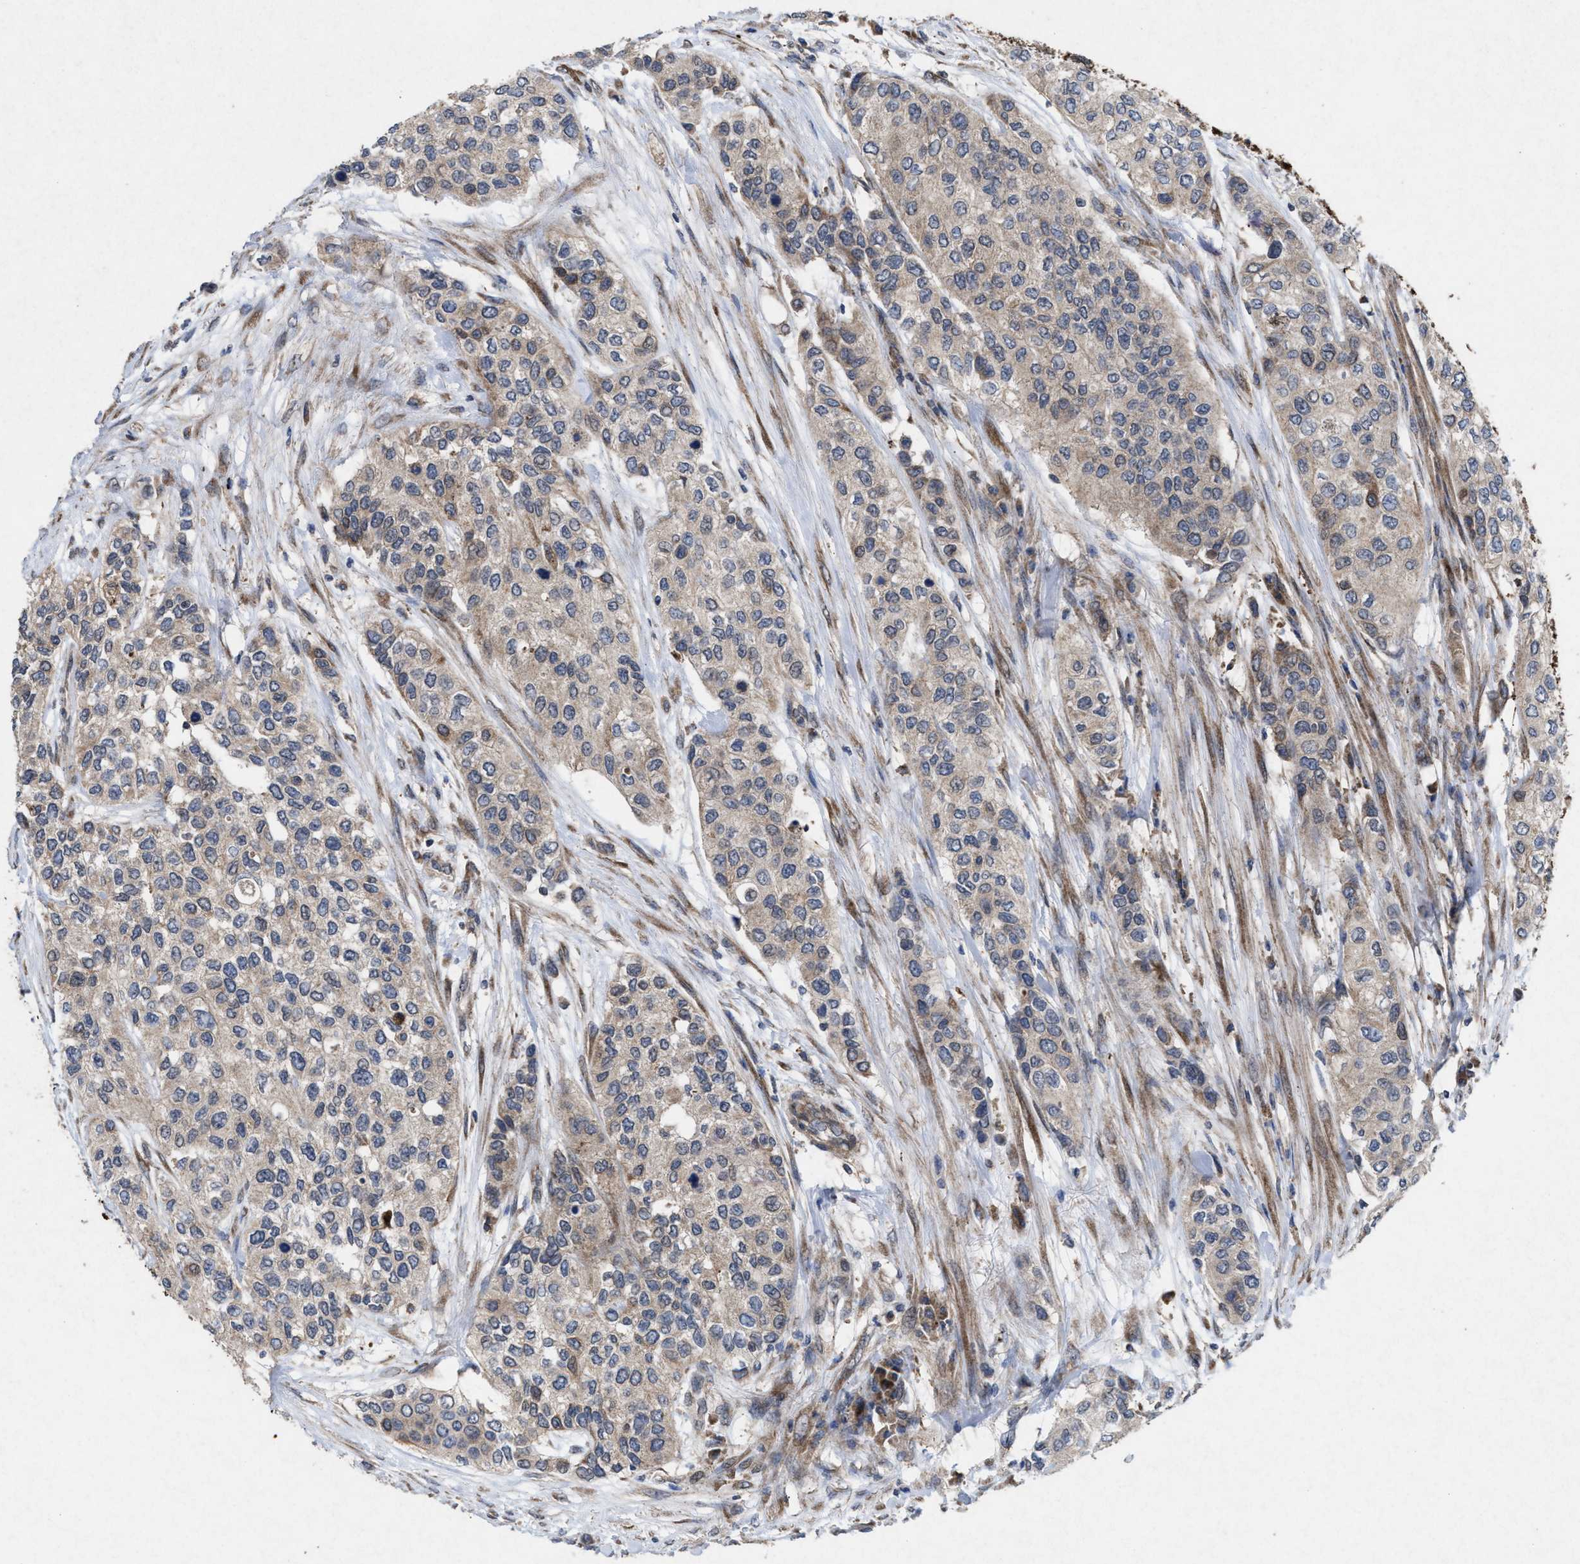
{"staining": {"intensity": "weak", "quantity": "25%-75%", "location": "cytoplasmic/membranous"}, "tissue": "urothelial cancer", "cell_type": "Tumor cells", "image_type": "cancer", "snomed": [{"axis": "morphology", "description": "Urothelial carcinoma, High grade"}, {"axis": "topography", "description": "Urinary bladder"}], "caption": "Immunohistochemical staining of human urothelial cancer exhibits low levels of weak cytoplasmic/membranous protein expression in about 25%-75% of tumor cells.", "gene": "MSI2", "patient": {"sex": "female", "age": 56}}